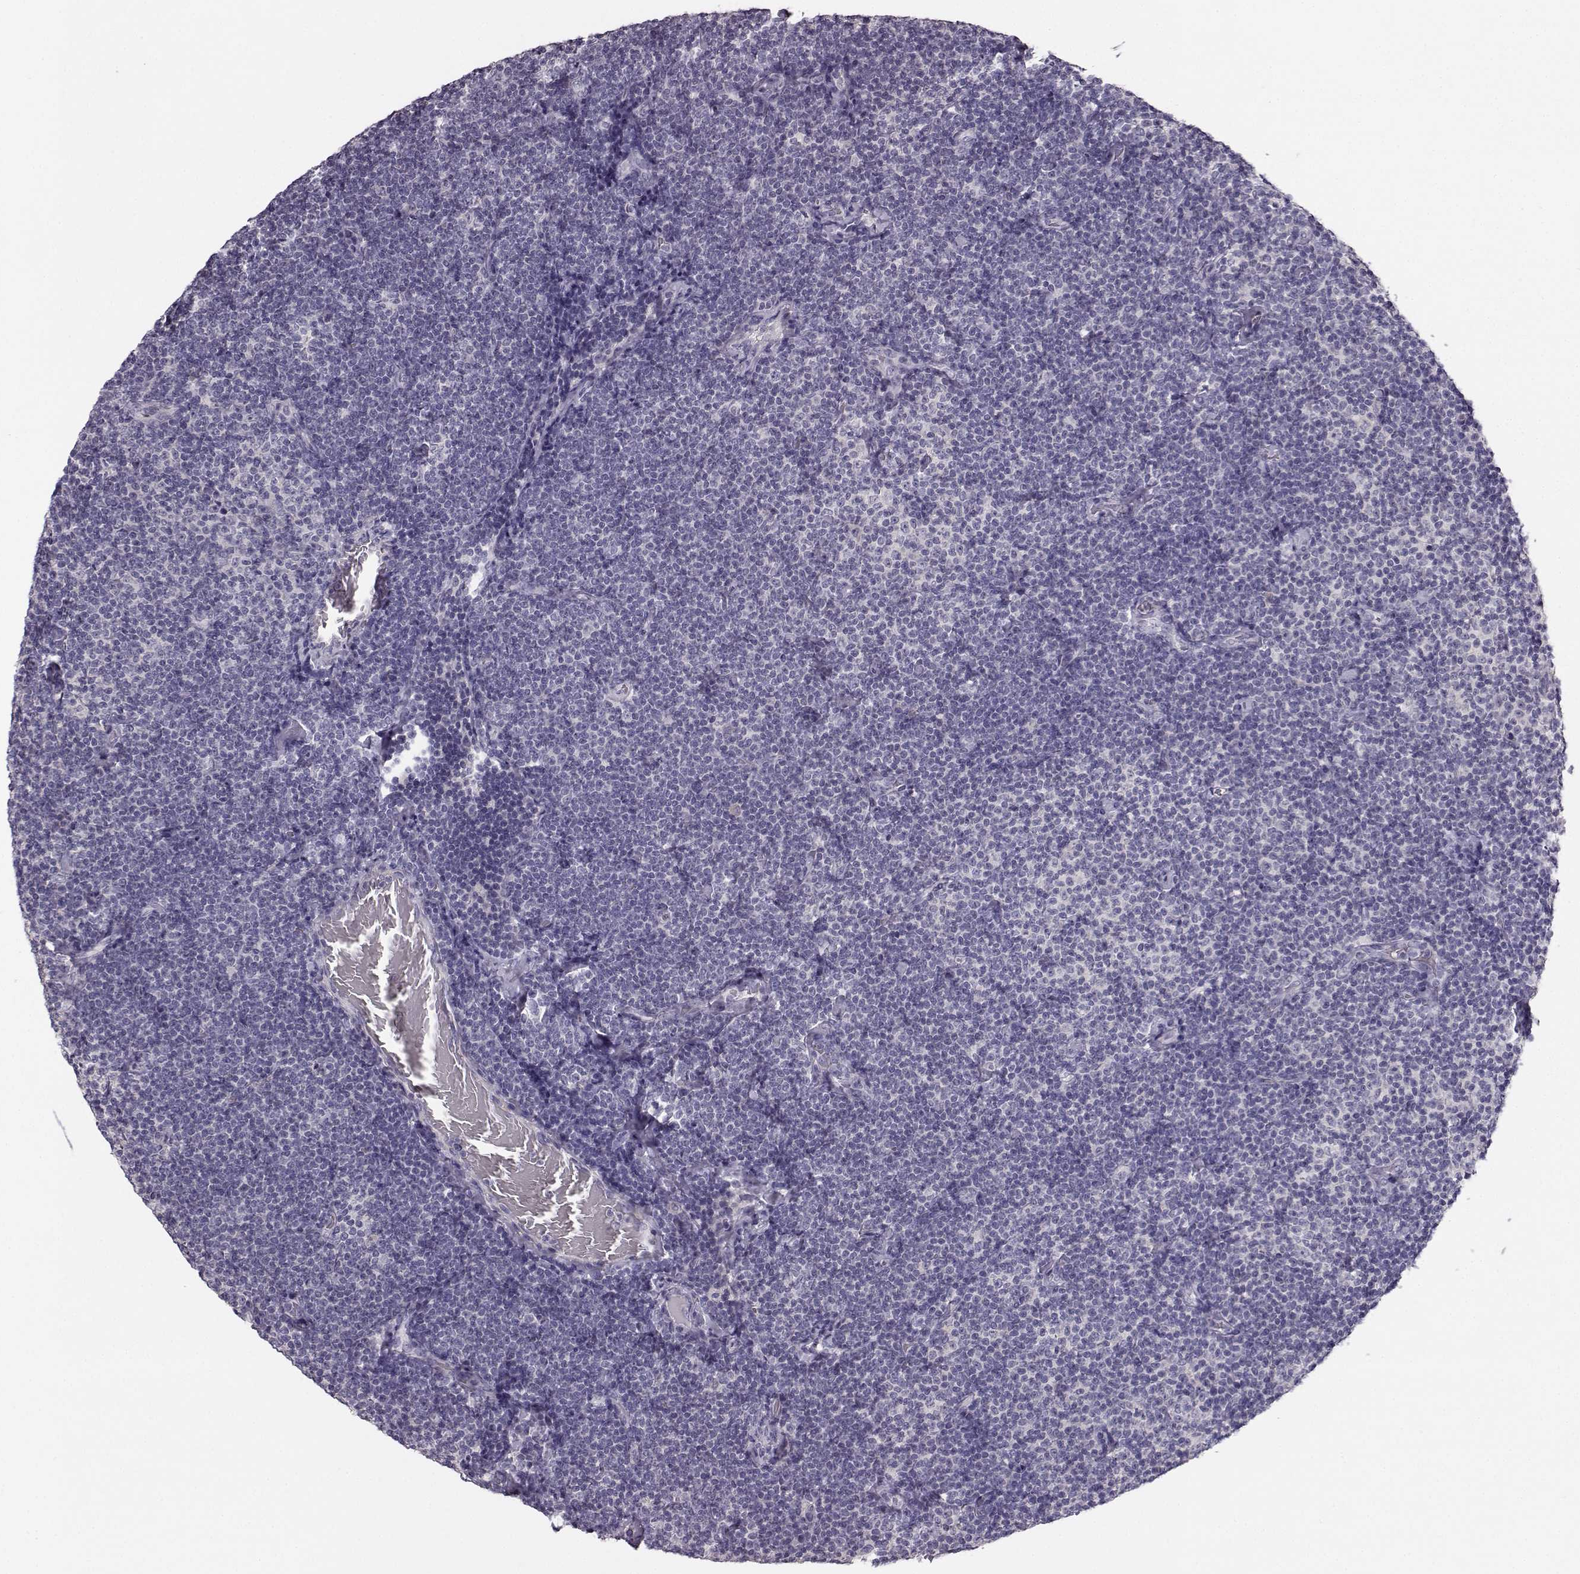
{"staining": {"intensity": "negative", "quantity": "none", "location": "none"}, "tissue": "lymphoma", "cell_type": "Tumor cells", "image_type": "cancer", "snomed": [{"axis": "morphology", "description": "Malignant lymphoma, non-Hodgkin's type, Low grade"}, {"axis": "topography", "description": "Lymph node"}], "caption": "A high-resolution image shows immunohistochemistry staining of malignant lymphoma, non-Hodgkin's type (low-grade), which shows no significant staining in tumor cells.", "gene": "BFSP2", "patient": {"sex": "male", "age": 81}}